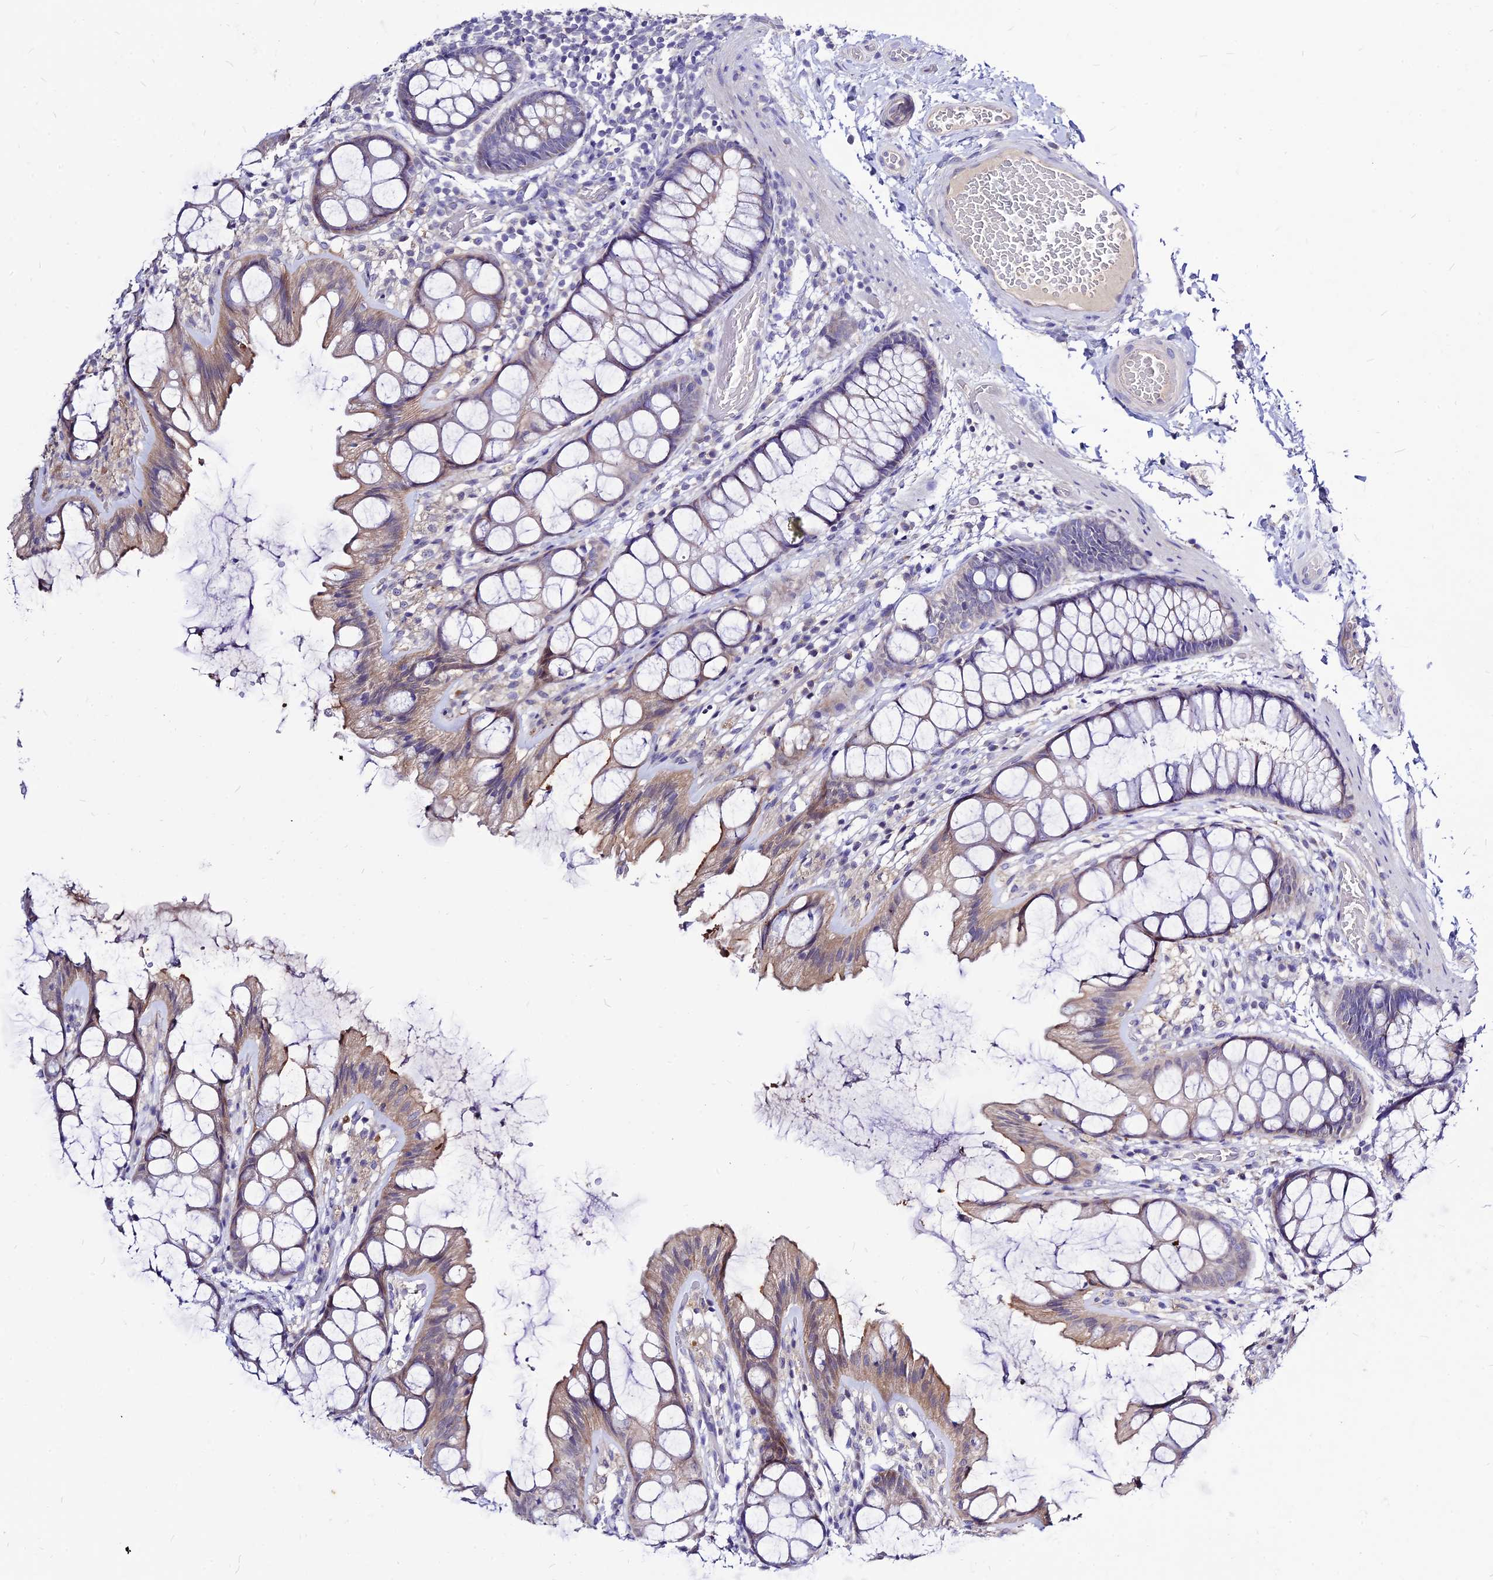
{"staining": {"intensity": "negative", "quantity": "none", "location": "none"}, "tissue": "colon", "cell_type": "Endothelial cells", "image_type": "normal", "snomed": [{"axis": "morphology", "description": "Normal tissue, NOS"}, {"axis": "topography", "description": "Colon"}], "caption": "There is no significant staining in endothelial cells of colon. (DAB immunohistochemistry visualized using brightfield microscopy, high magnification).", "gene": "CZIB", "patient": {"sex": "male", "age": 47}}